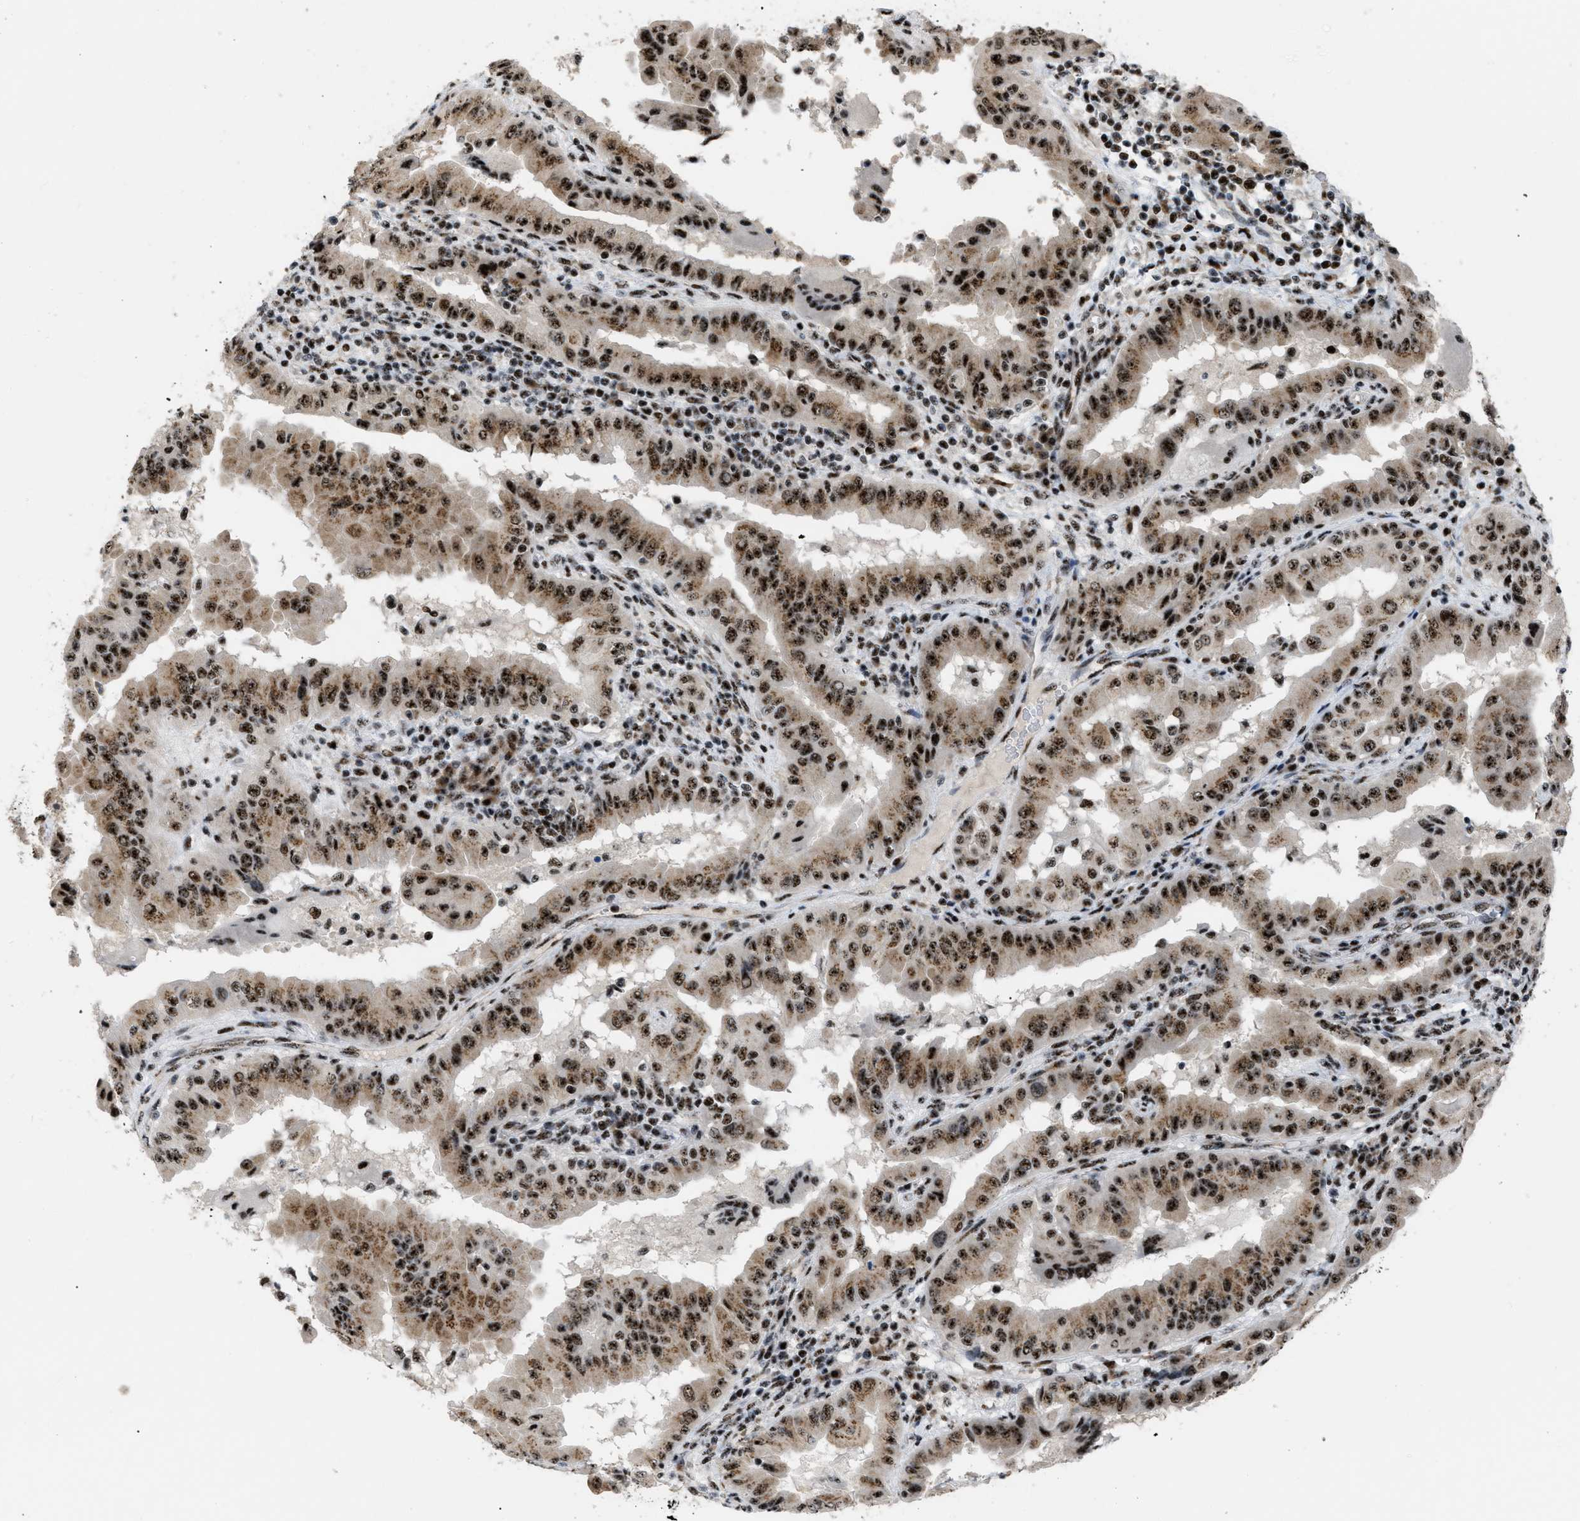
{"staining": {"intensity": "strong", "quantity": ">75%", "location": "cytoplasmic/membranous,nuclear"}, "tissue": "thyroid cancer", "cell_type": "Tumor cells", "image_type": "cancer", "snomed": [{"axis": "morphology", "description": "Papillary adenocarcinoma, NOS"}, {"axis": "topography", "description": "Thyroid gland"}], "caption": "High-magnification brightfield microscopy of thyroid cancer stained with DAB (brown) and counterstained with hematoxylin (blue). tumor cells exhibit strong cytoplasmic/membranous and nuclear expression is identified in approximately>75% of cells. (DAB IHC with brightfield microscopy, high magnification).", "gene": "CDR2", "patient": {"sex": "male", "age": 33}}